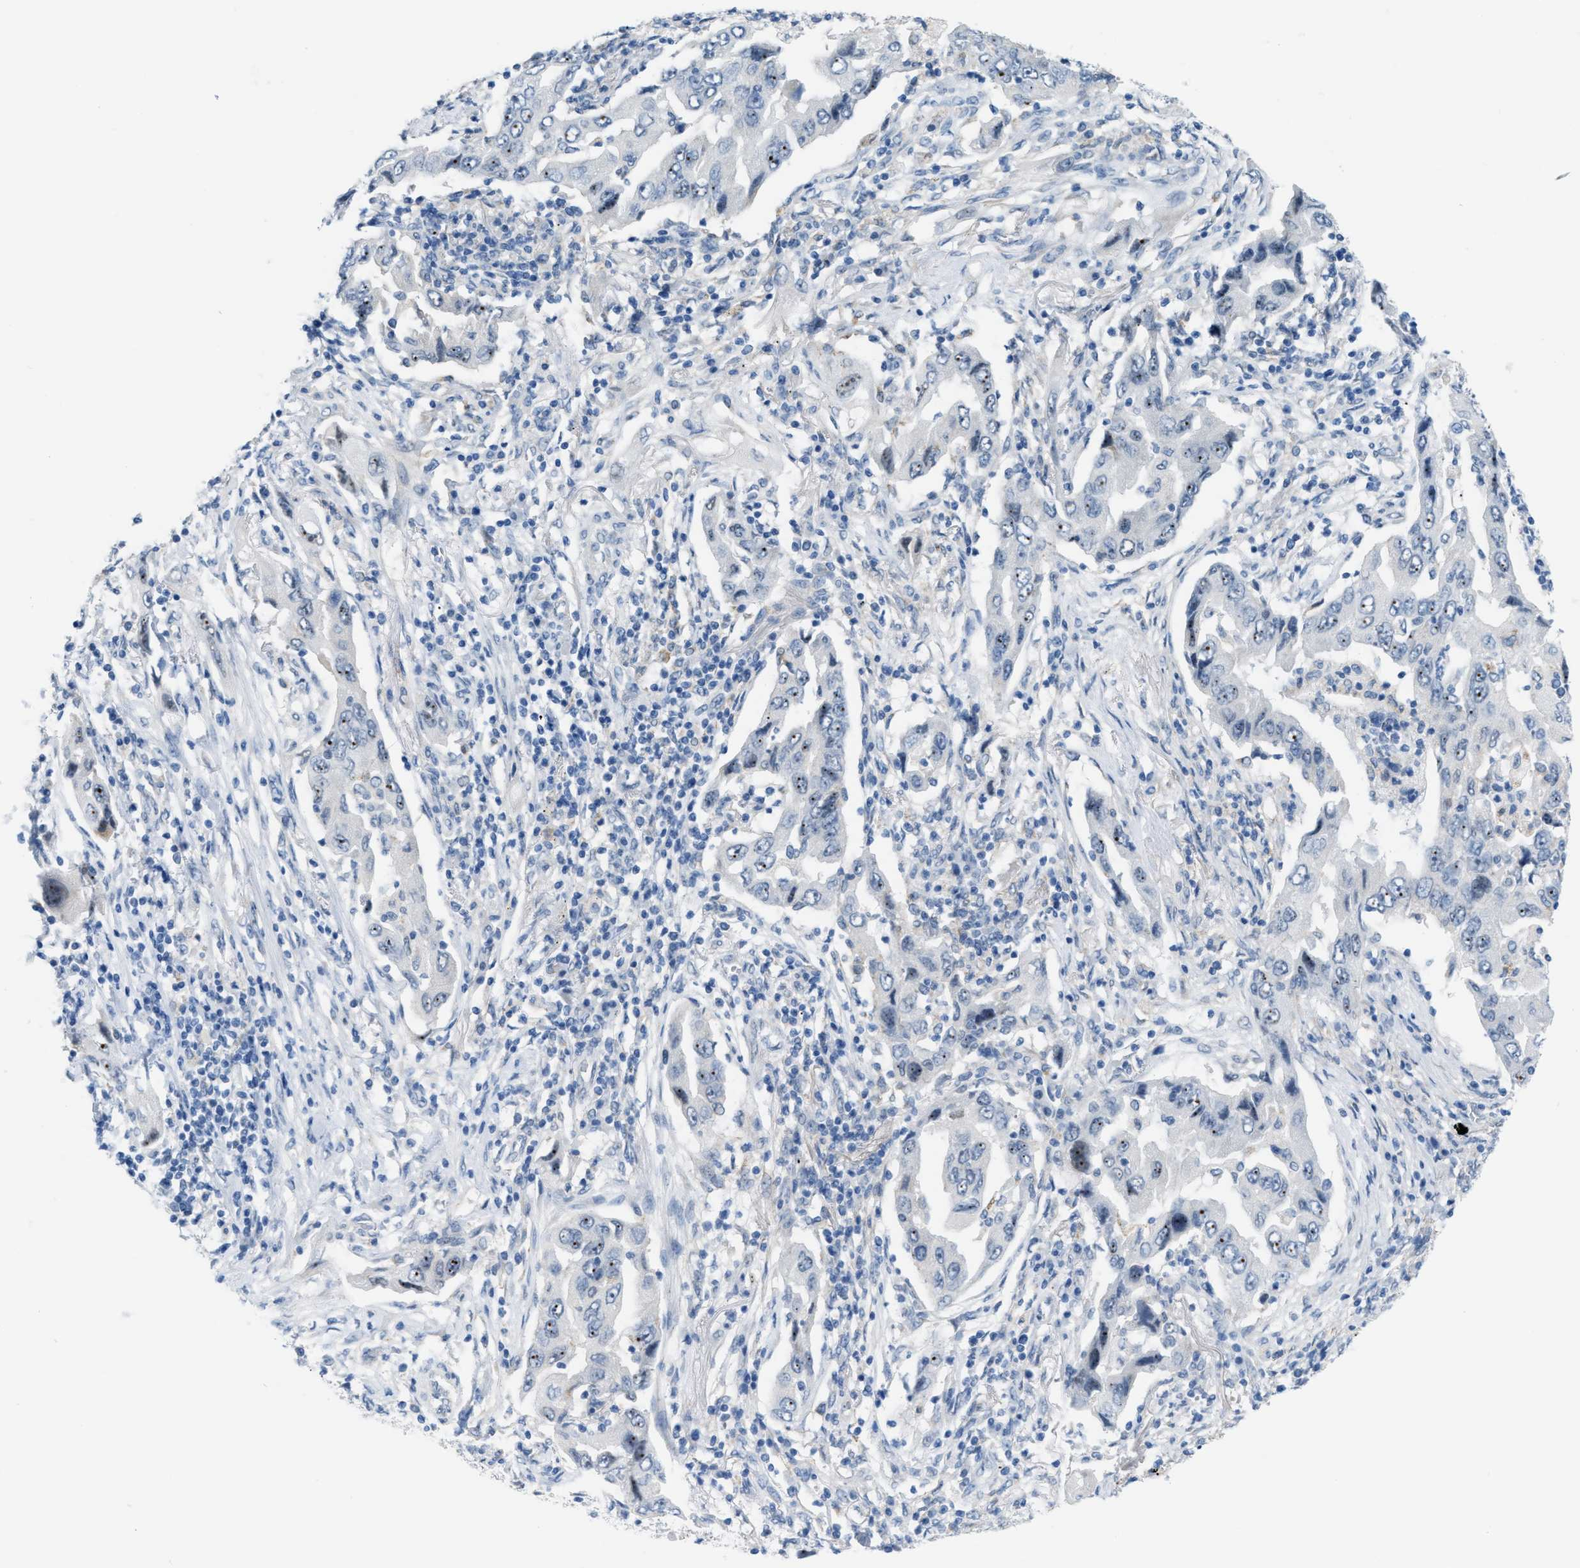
{"staining": {"intensity": "moderate", "quantity": "25%-75%", "location": "nuclear"}, "tissue": "lung cancer", "cell_type": "Tumor cells", "image_type": "cancer", "snomed": [{"axis": "morphology", "description": "Adenocarcinoma, NOS"}, {"axis": "topography", "description": "Lung"}], "caption": "A brown stain shows moderate nuclear expression of a protein in lung adenocarcinoma tumor cells.", "gene": "PHRF1", "patient": {"sex": "female", "age": 65}}